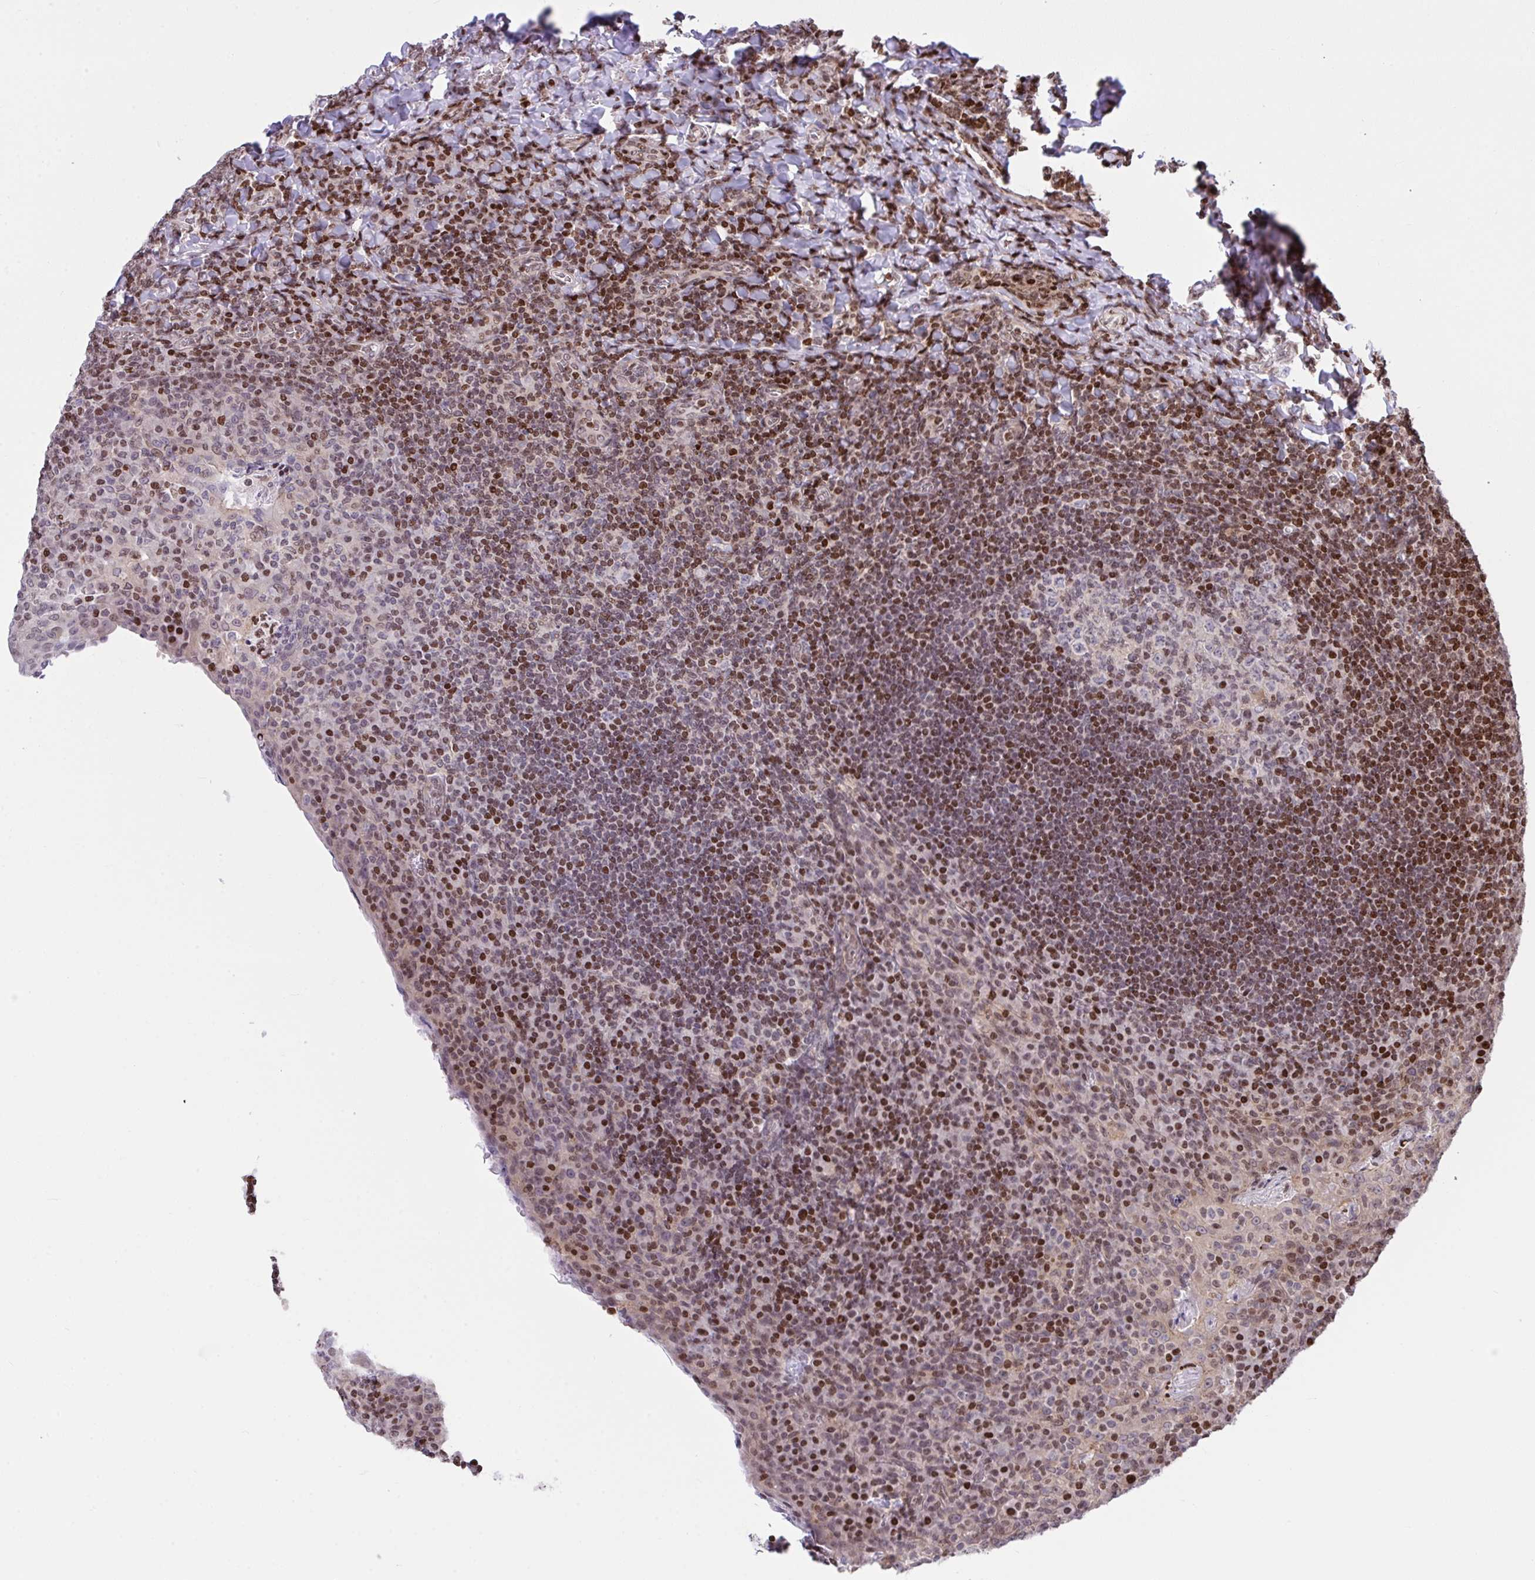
{"staining": {"intensity": "moderate", "quantity": "<25%", "location": "nuclear"}, "tissue": "tonsil", "cell_type": "Germinal center cells", "image_type": "normal", "snomed": [{"axis": "morphology", "description": "Normal tissue, NOS"}, {"axis": "topography", "description": "Tonsil"}], "caption": "IHC (DAB (3,3'-diaminobenzidine)) staining of unremarkable tonsil shows moderate nuclear protein staining in about <25% of germinal center cells. IHC stains the protein in brown and the nuclei are stained blue.", "gene": "RAPGEF5", "patient": {"sex": "male", "age": 17}}